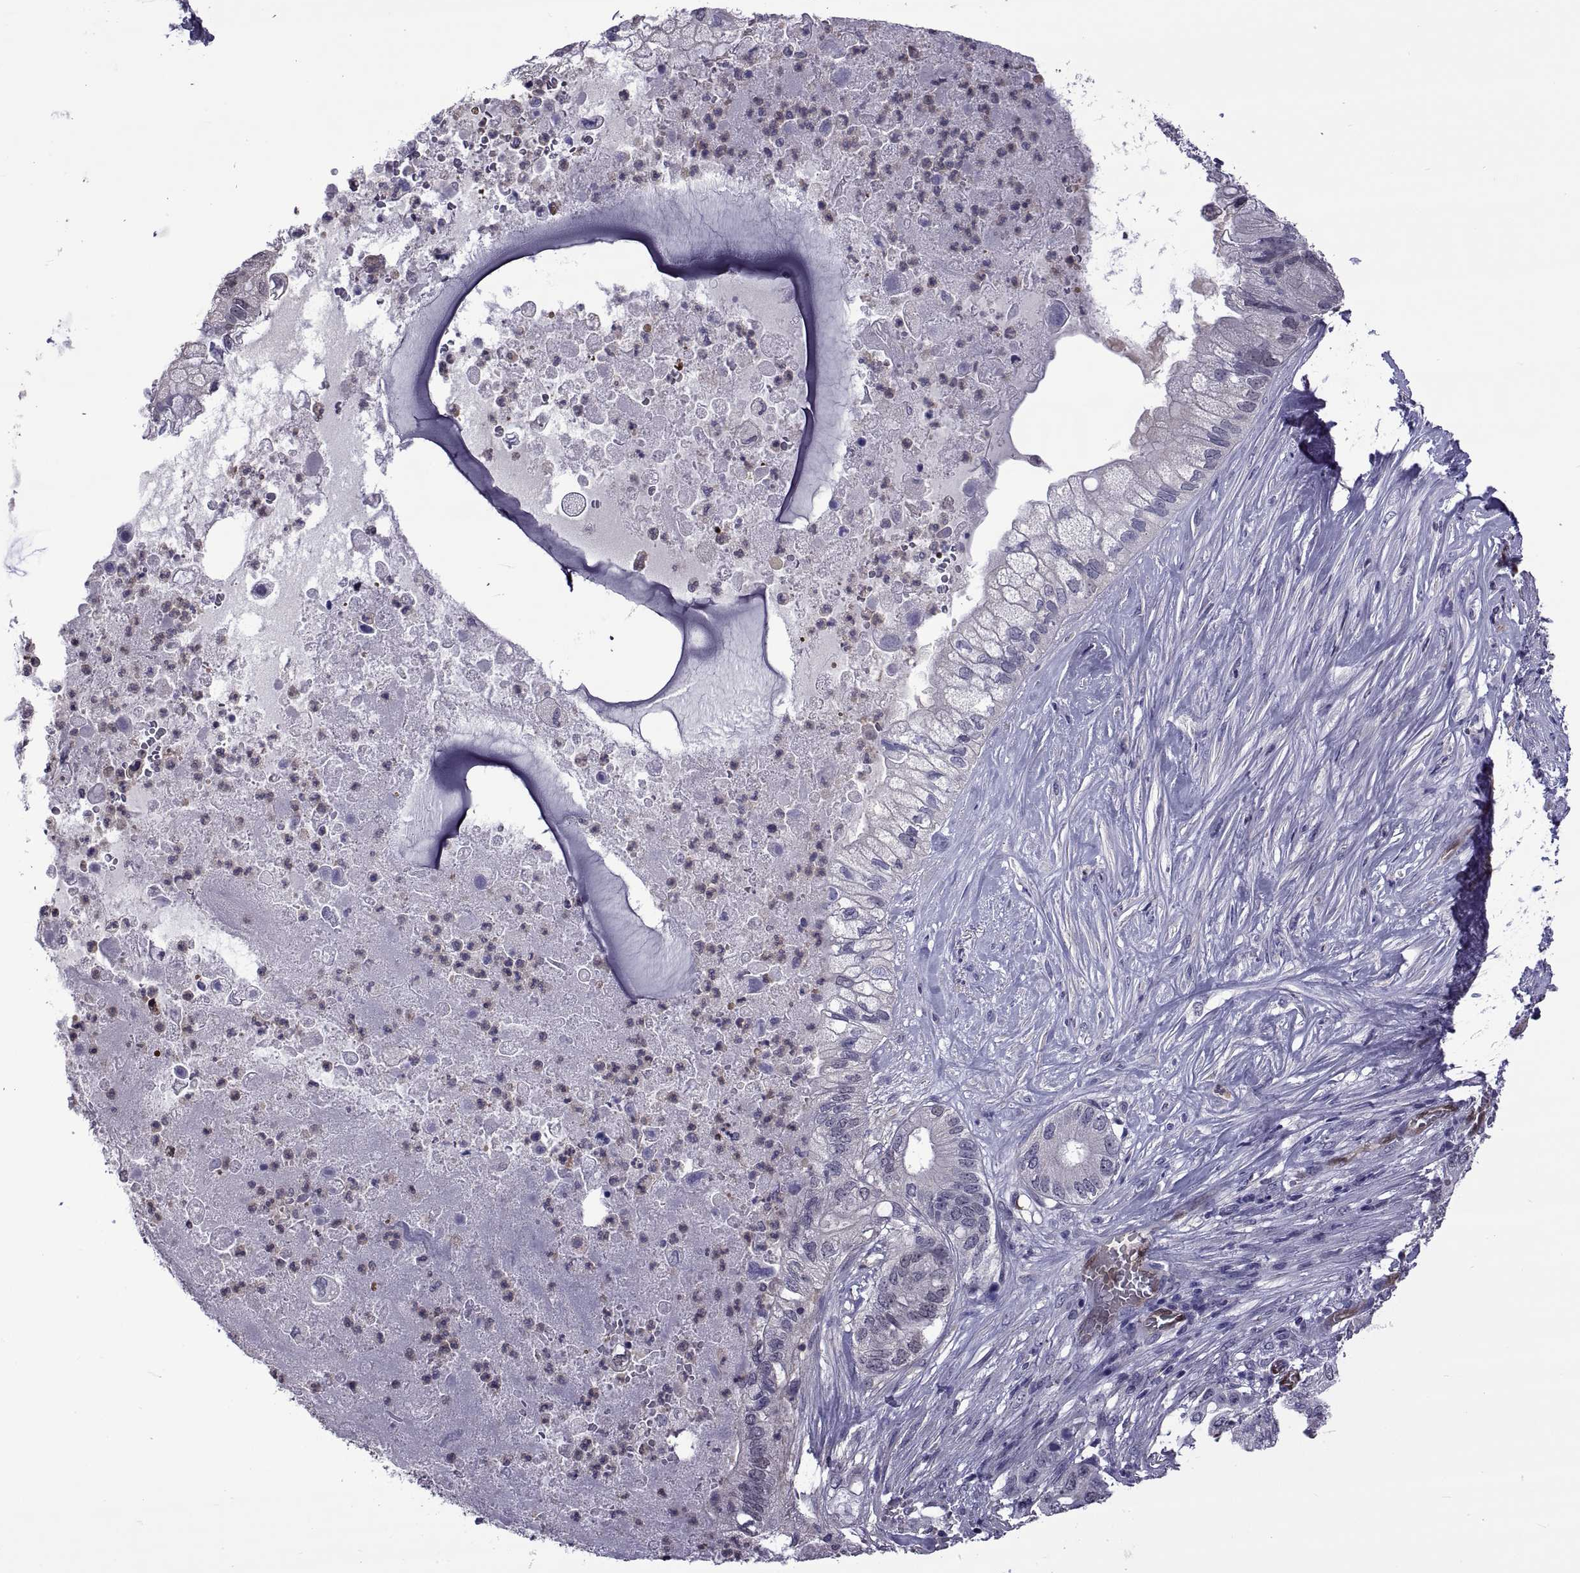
{"staining": {"intensity": "negative", "quantity": "none", "location": "none"}, "tissue": "pancreatic cancer", "cell_type": "Tumor cells", "image_type": "cancer", "snomed": [{"axis": "morphology", "description": "Adenocarcinoma, NOS"}, {"axis": "topography", "description": "Pancreas"}], "caption": "This is a image of IHC staining of pancreatic cancer, which shows no expression in tumor cells. The staining was performed using DAB to visualize the protein expression in brown, while the nuclei were stained in blue with hematoxylin (Magnification: 20x).", "gene": "LCN9", "patient": {"sex": "female", "age": 72}}